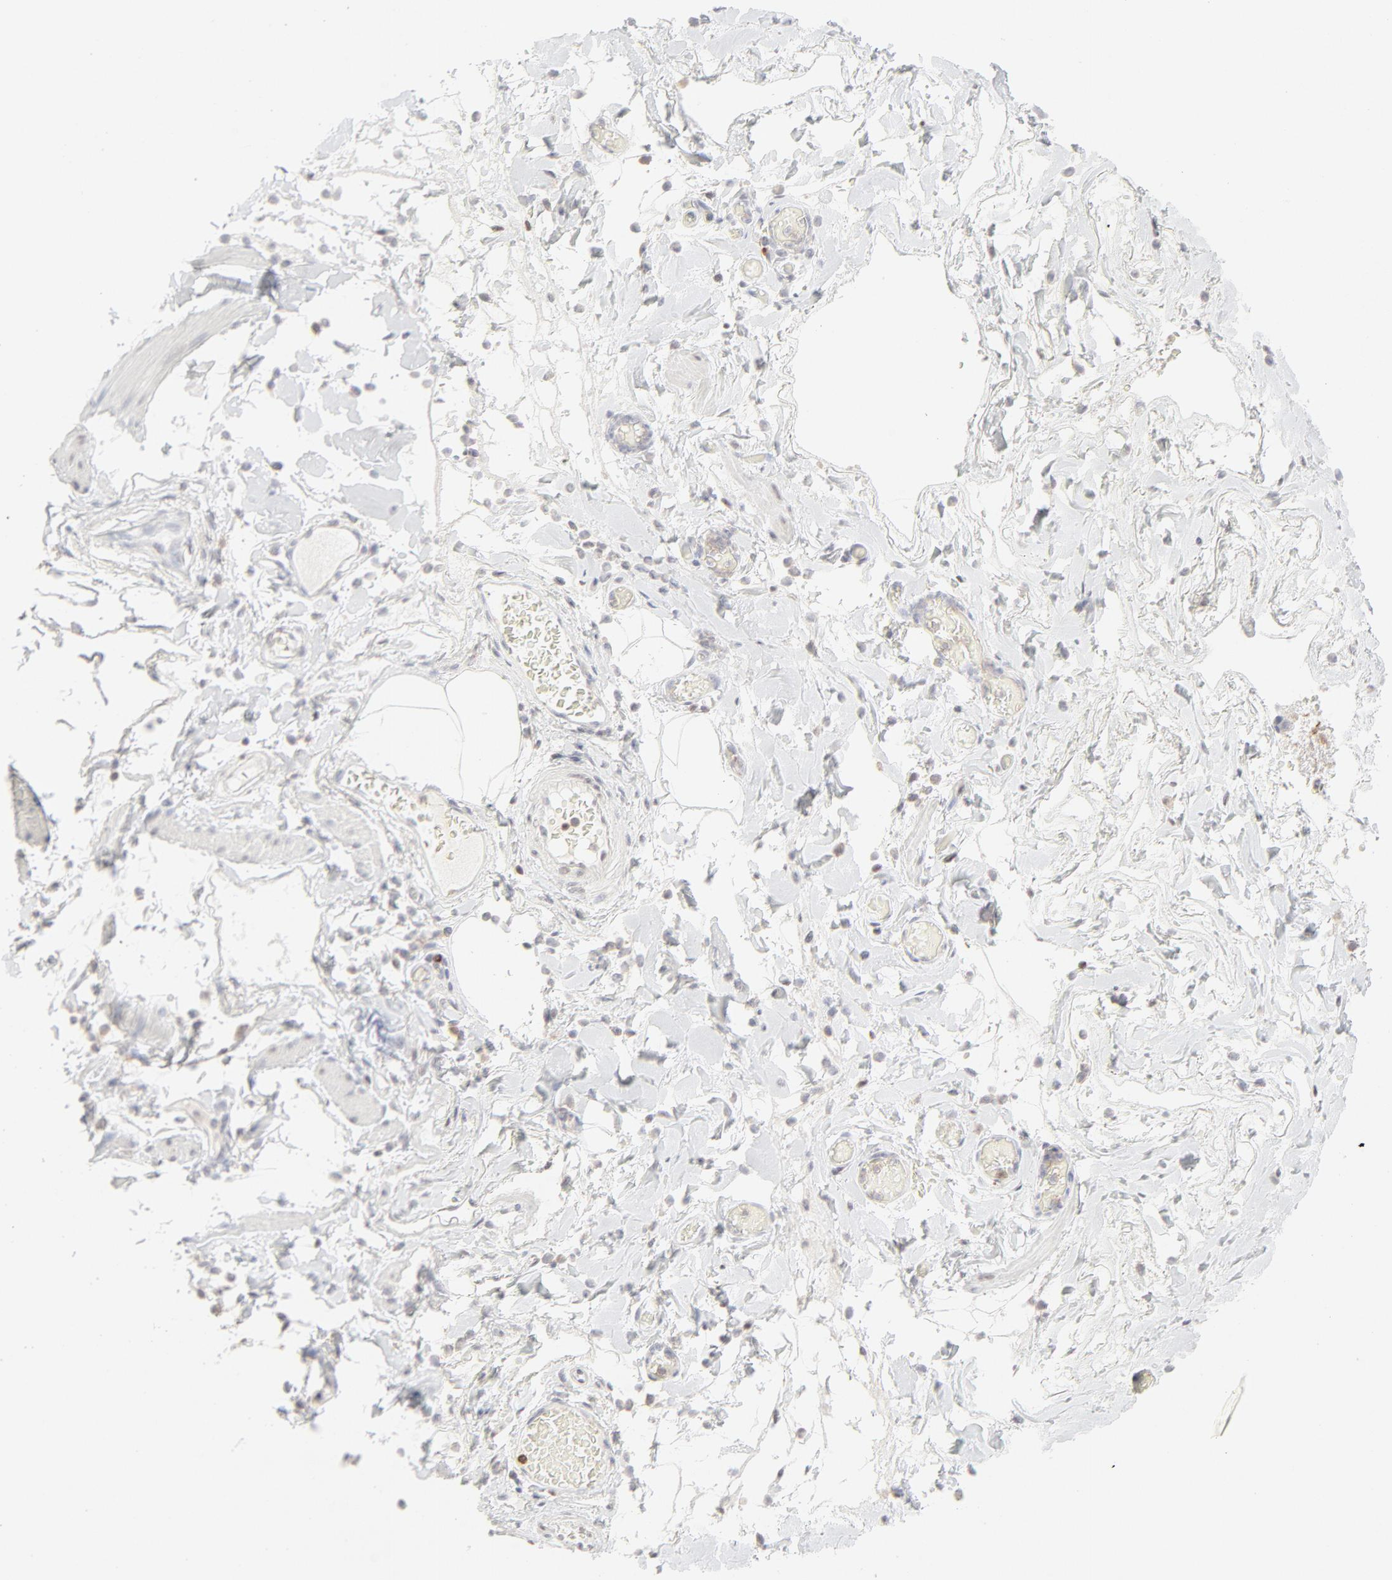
{"staining": {"intensity": "negative", "quantity": "none", "location": "none"}, "tissue": "smooth muscle", "cell_type": "Smooth muscle cells", "image_type": "normal", "snomed": [{"axis": "morphology", "description": "Normal tissue, NOS"}, {"axis": "topography", "description": "Smooth muscle"}, {"axis": "topography", "description": "Colon"}], "caption": "Immunohistochemical staining of unremarkable smooth muscle displays no significant staining in smooth muscle cells.", "gene": "PRKCB", "patient": {"sex": "male", "age": 67}}